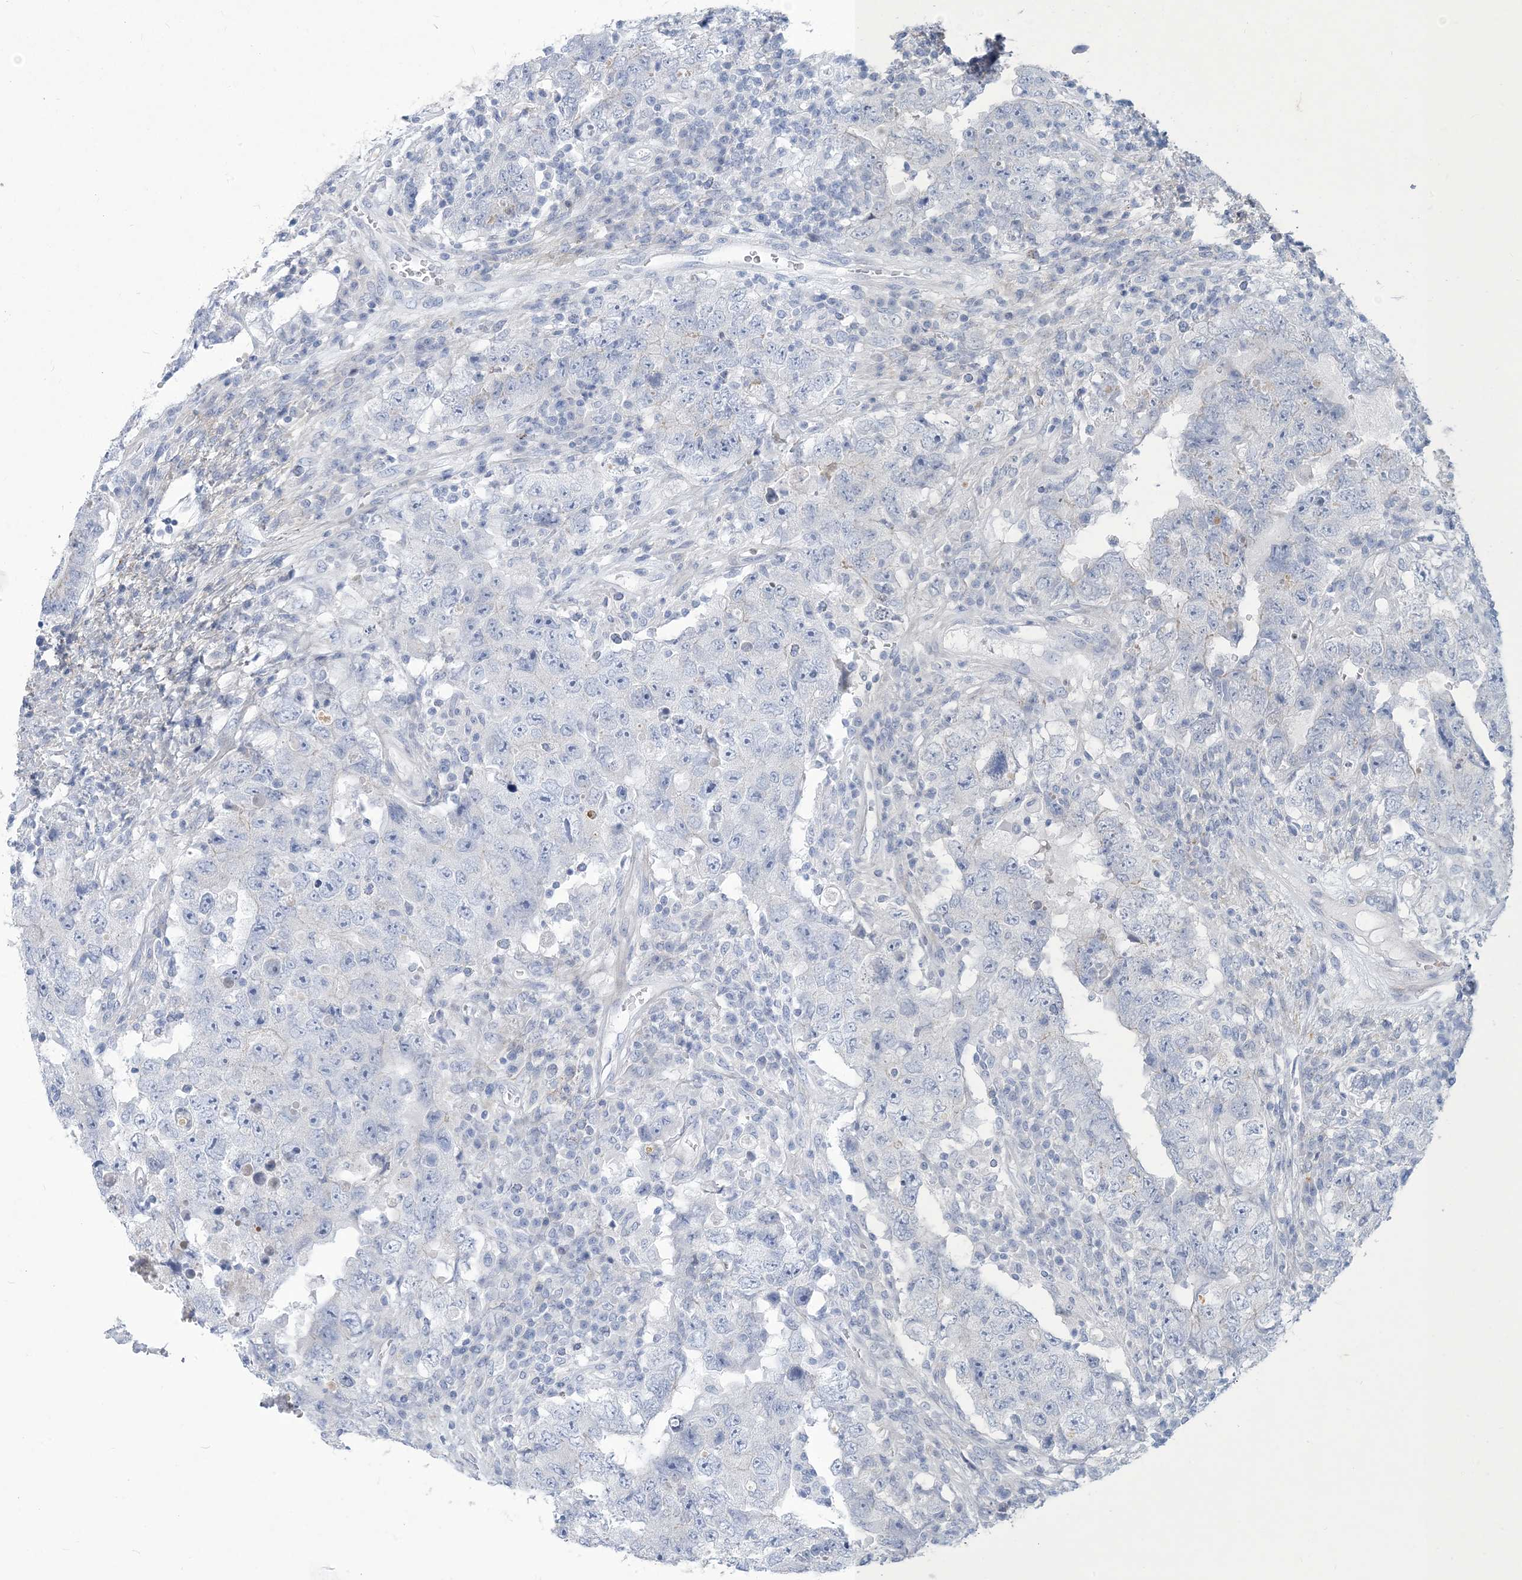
{"staining": {"intensity": "negative", "quantity": "none", "location": "none"}, "tissue": "testis cancer", "cell_type": "Tumor cells", "image_type": "cancer", "snomed": [{"axis": "morphology", "description": "Carcinoma, Embryonal, NOS"}, {"axis": "topography", "description": "Testis"}], "caption": "Tumor cells show no significant expression in embryonal carcinoma (testis).", "gene": "MOXD1", "patient": {"sex": "male", "age": 26}}